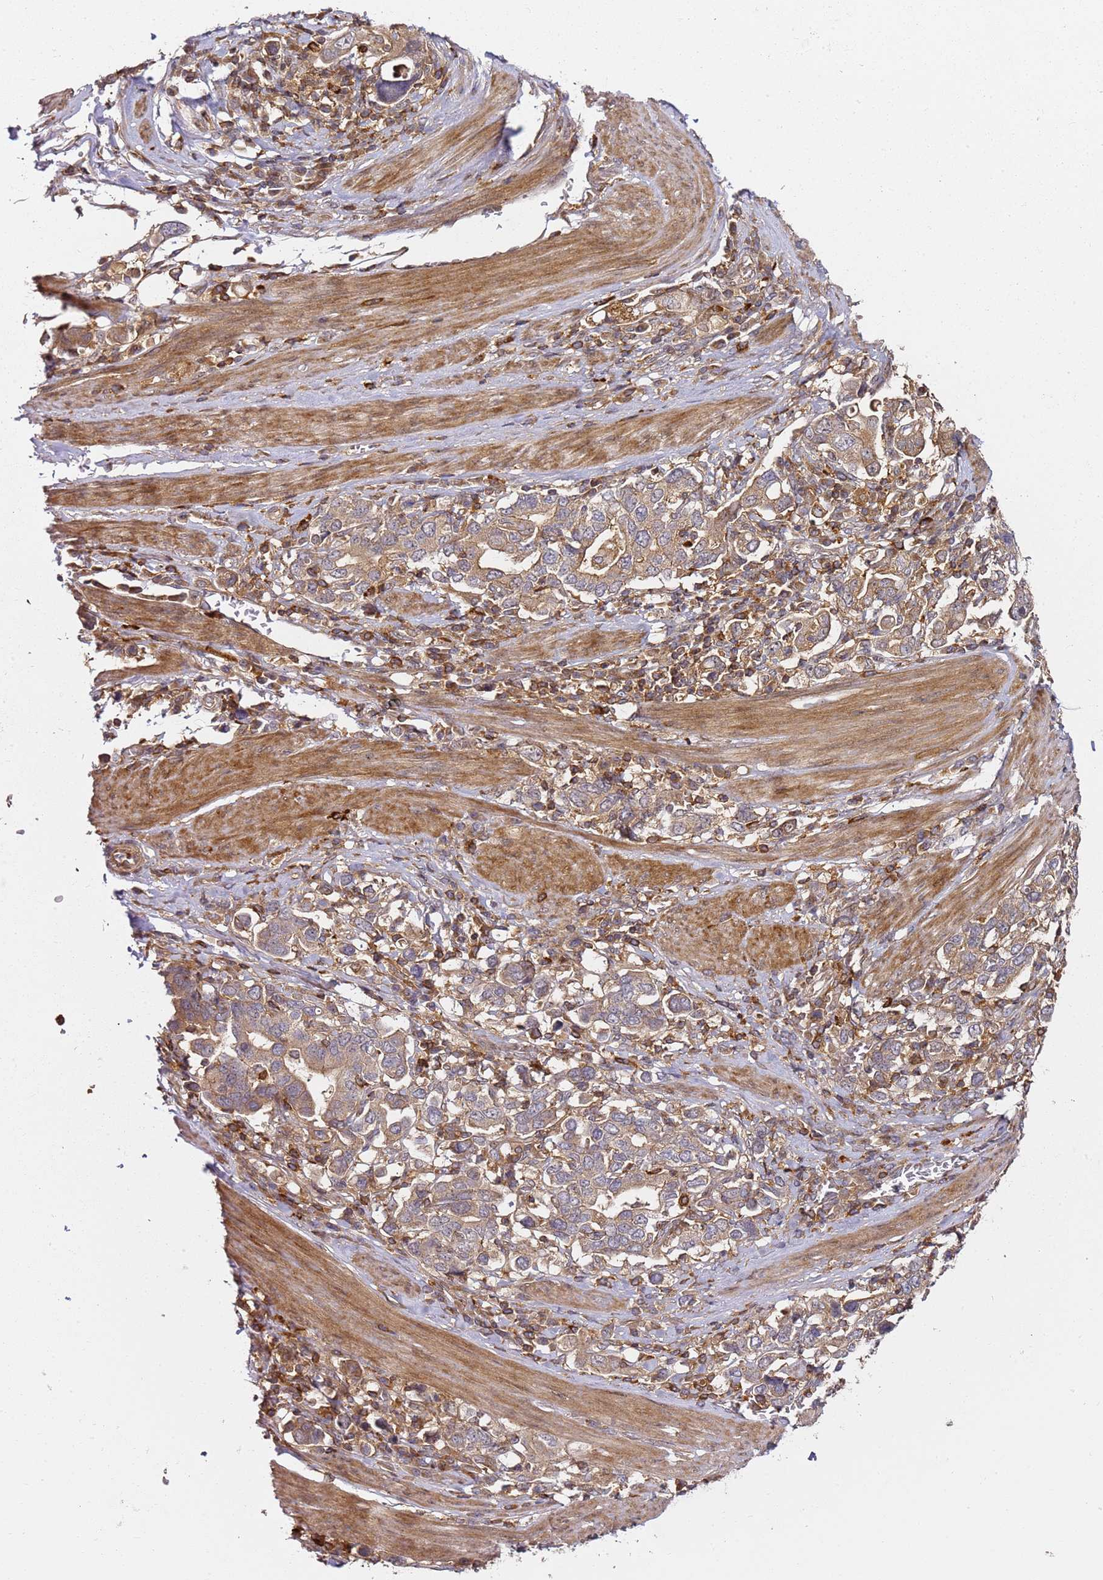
{"staining": {"intensity": "moderate", "quantity": ">75%", "location": "cytoplasmic/membranous"}, "tissue": "stomach cancer", "cell_type": "Tumor cells", "image_type": "cancer", "snomed": [{"axis": "morphology", "description": "Adenocarcinoma, NOS"}, {"axis": "topography", "description": "Stomach, upper"}, {"axis": "topography", "description": "Stomach"}], "caption": "Immunohistochemical staining of human stomach adenocarcinoma reveals moderate cytoplasmic/membranous protein positivity in approximately >75% of tumor cells. Immunohistochemistry stains the protein in brown and the nuclei are stained blue.", "gene": "PRMT7", "patient": {"sex": "male", "age": 62}}